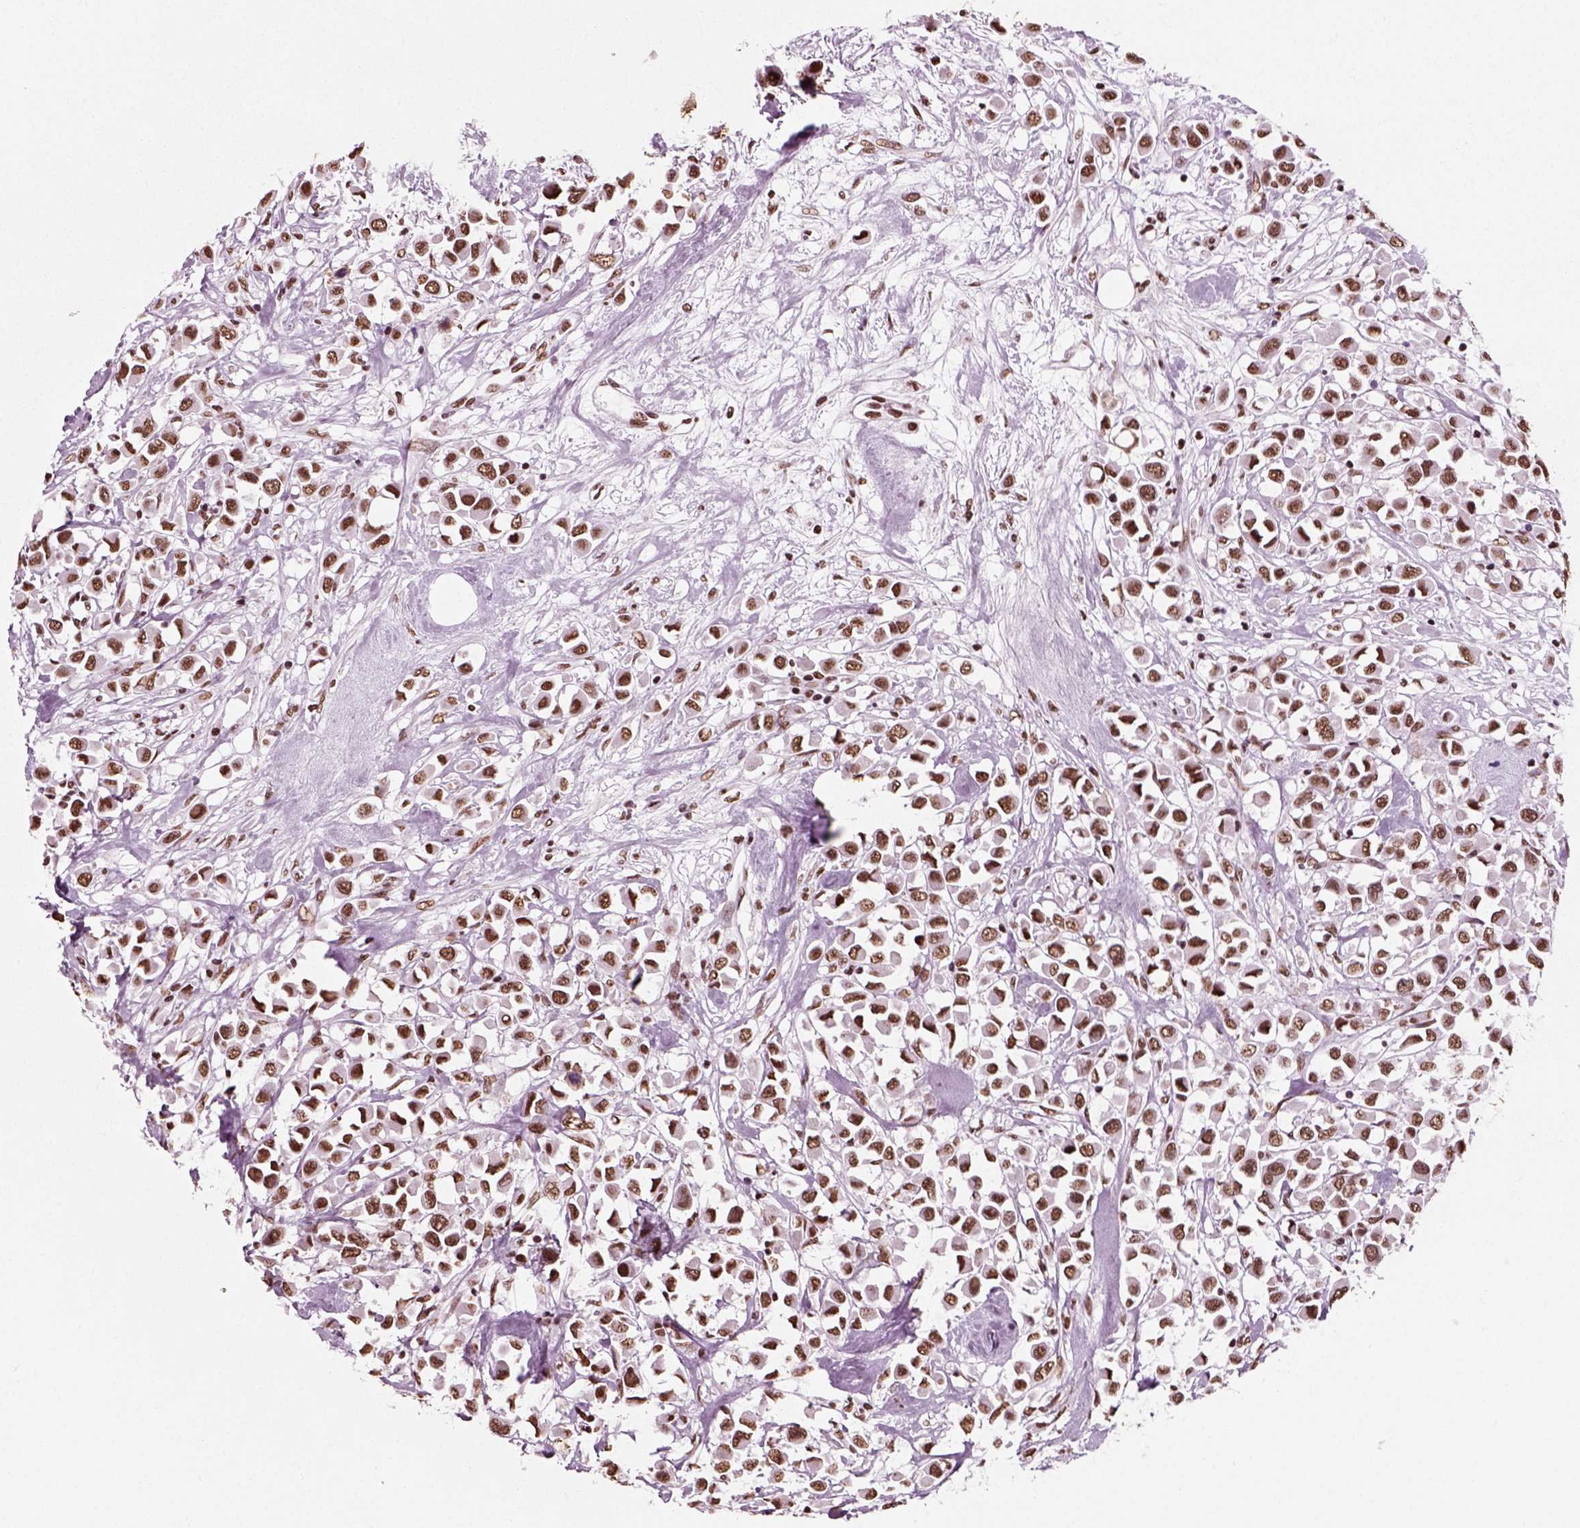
{"staining": {"intensity": "strong", "quantity": ">75%", "location": "nuclear"}, "tissue": "breast cancer", "cell_type": "Tumor cells", "image_type": "cancer", "snomed": [{"axis": "morphology", "description": "Duct carcinoma"}, {"axis": "topography", "description": "Breast"}], "caption": "There is high levels of strong nuclear positivity in tumor cells of breast cancer (invasive ductal carcinoma), as demonstrated by immunohistochemical staining (brown color).", "gene": "POLR1H", "patient": {"sex": "female", "age": 61}}